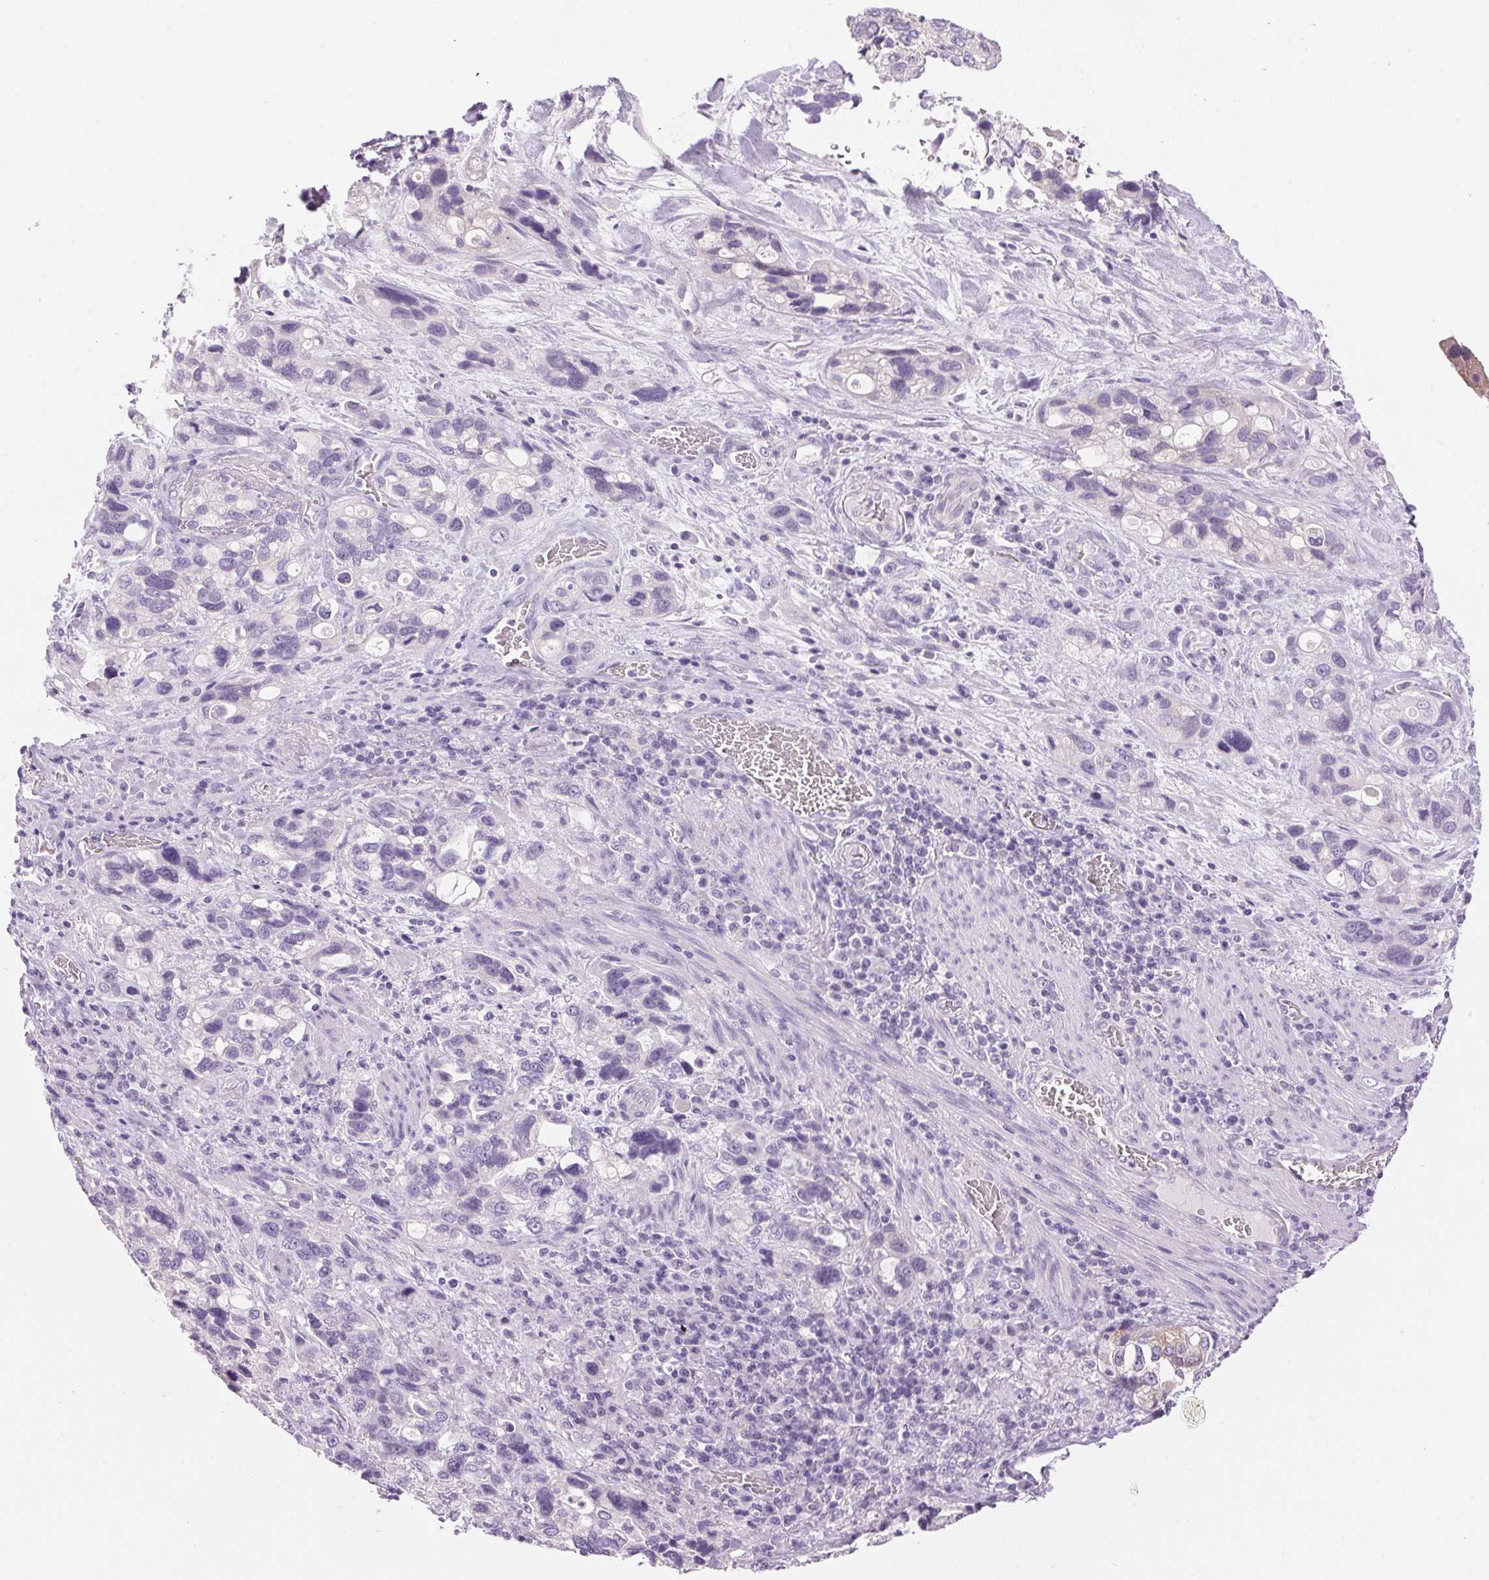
{"staining": {"intensity": "negative", "quantity": "none", "location": "none"}, "tissue": "stomach cancer", "cell_type": "Tumor cells", "image_type": "cancer", "snomed": [{"axis": "morphology", "description": "Adenocarcinoma, NOS"}, {"axis": "topography", "description": "Stomach, upper"}], "caption": "IHC image of human stomach adenocarcinoma stained for a protein (brown), which shows no positivity in tumor cells.", "gene": "HSD17B2", "patient": {"sex": "female", "age": 81}}